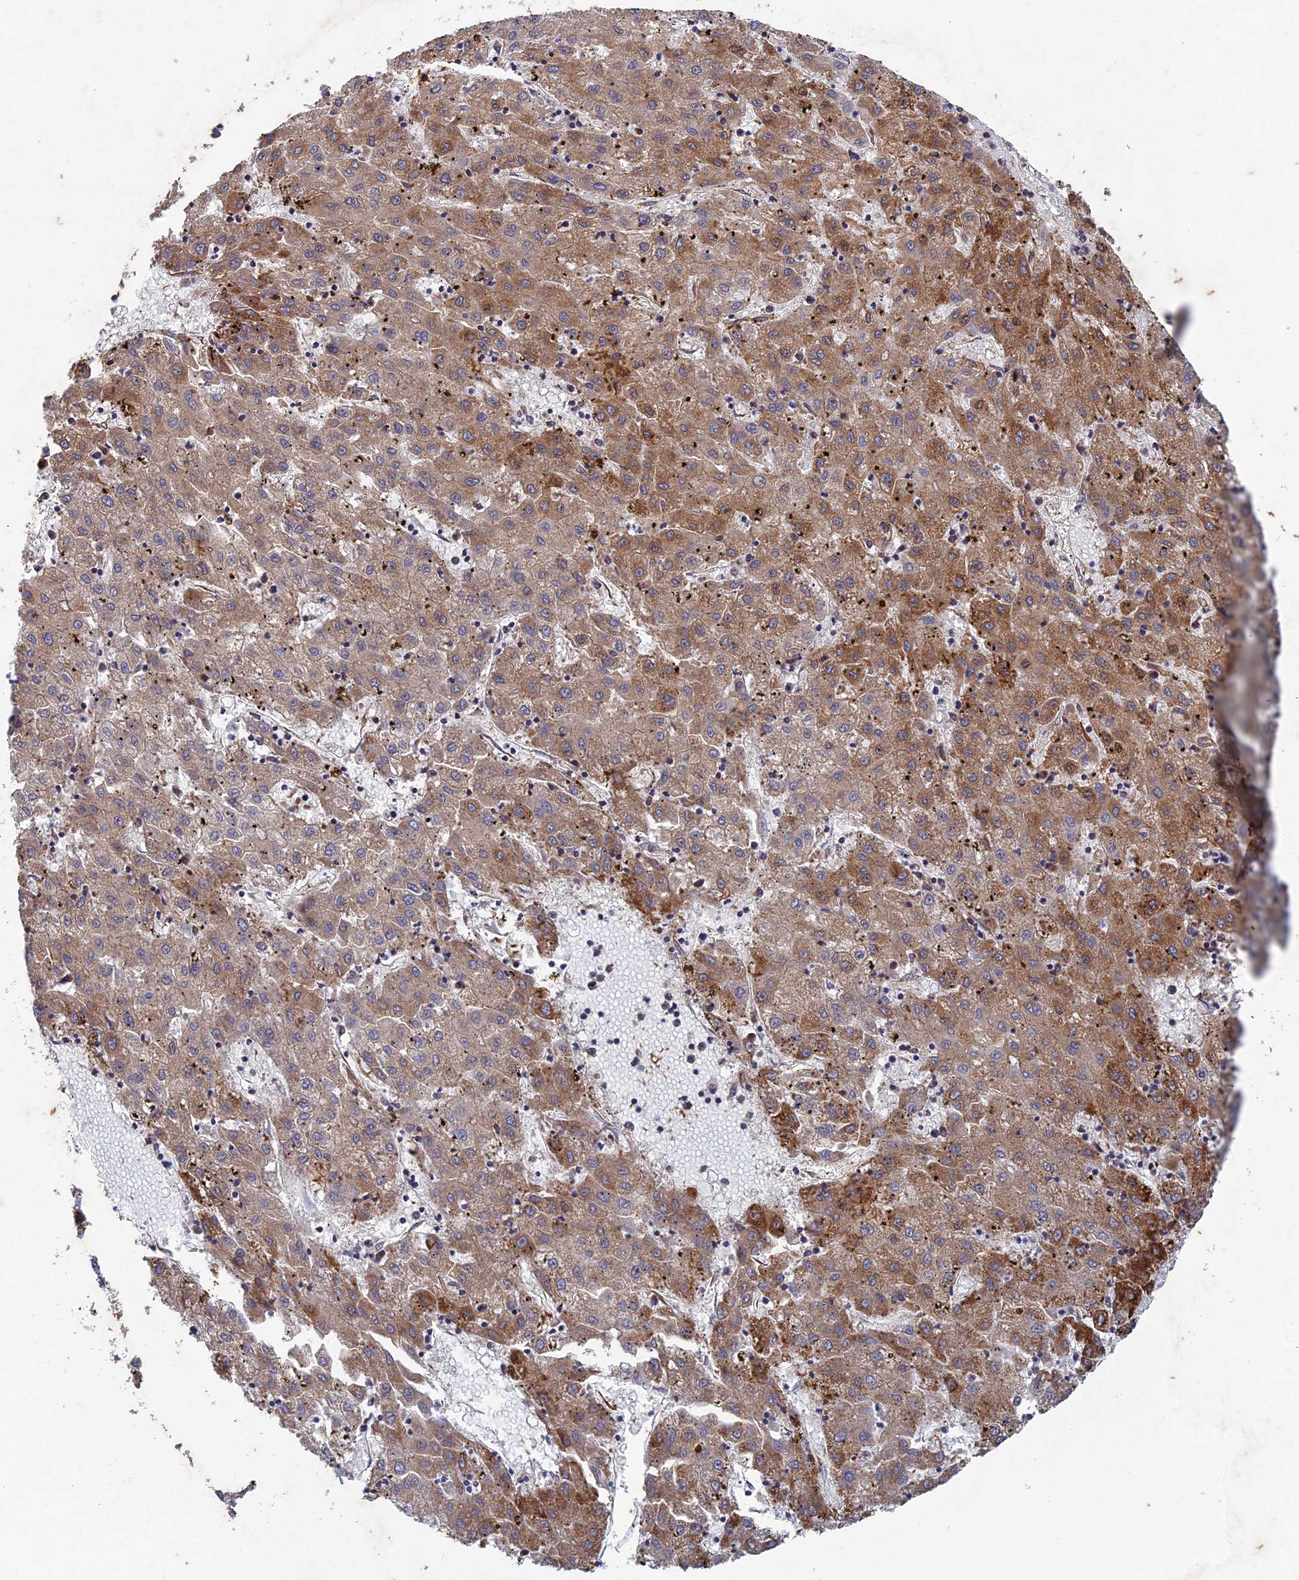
{"staining": {"intensity": "moderate", "quantity": ">75%", "location": "cytoplasmic/membranous"}, "tissue": "liver cancer", "cell_type": "Tumor cells", "image_type": "cancer", "snomed": [{"axis": "morphology", "description": "Carcinoma, Hepatocellular, NOS"}, {"axis": "topography", "description": "Liver"}], "caption": "Tumor cells display moderate cytoplasmic/membranous expression in about >75% of cells in hepatocellular carcinoma (liver).", "gene": "AP4S1", "patient": {"sex": "male", "age": 72}}